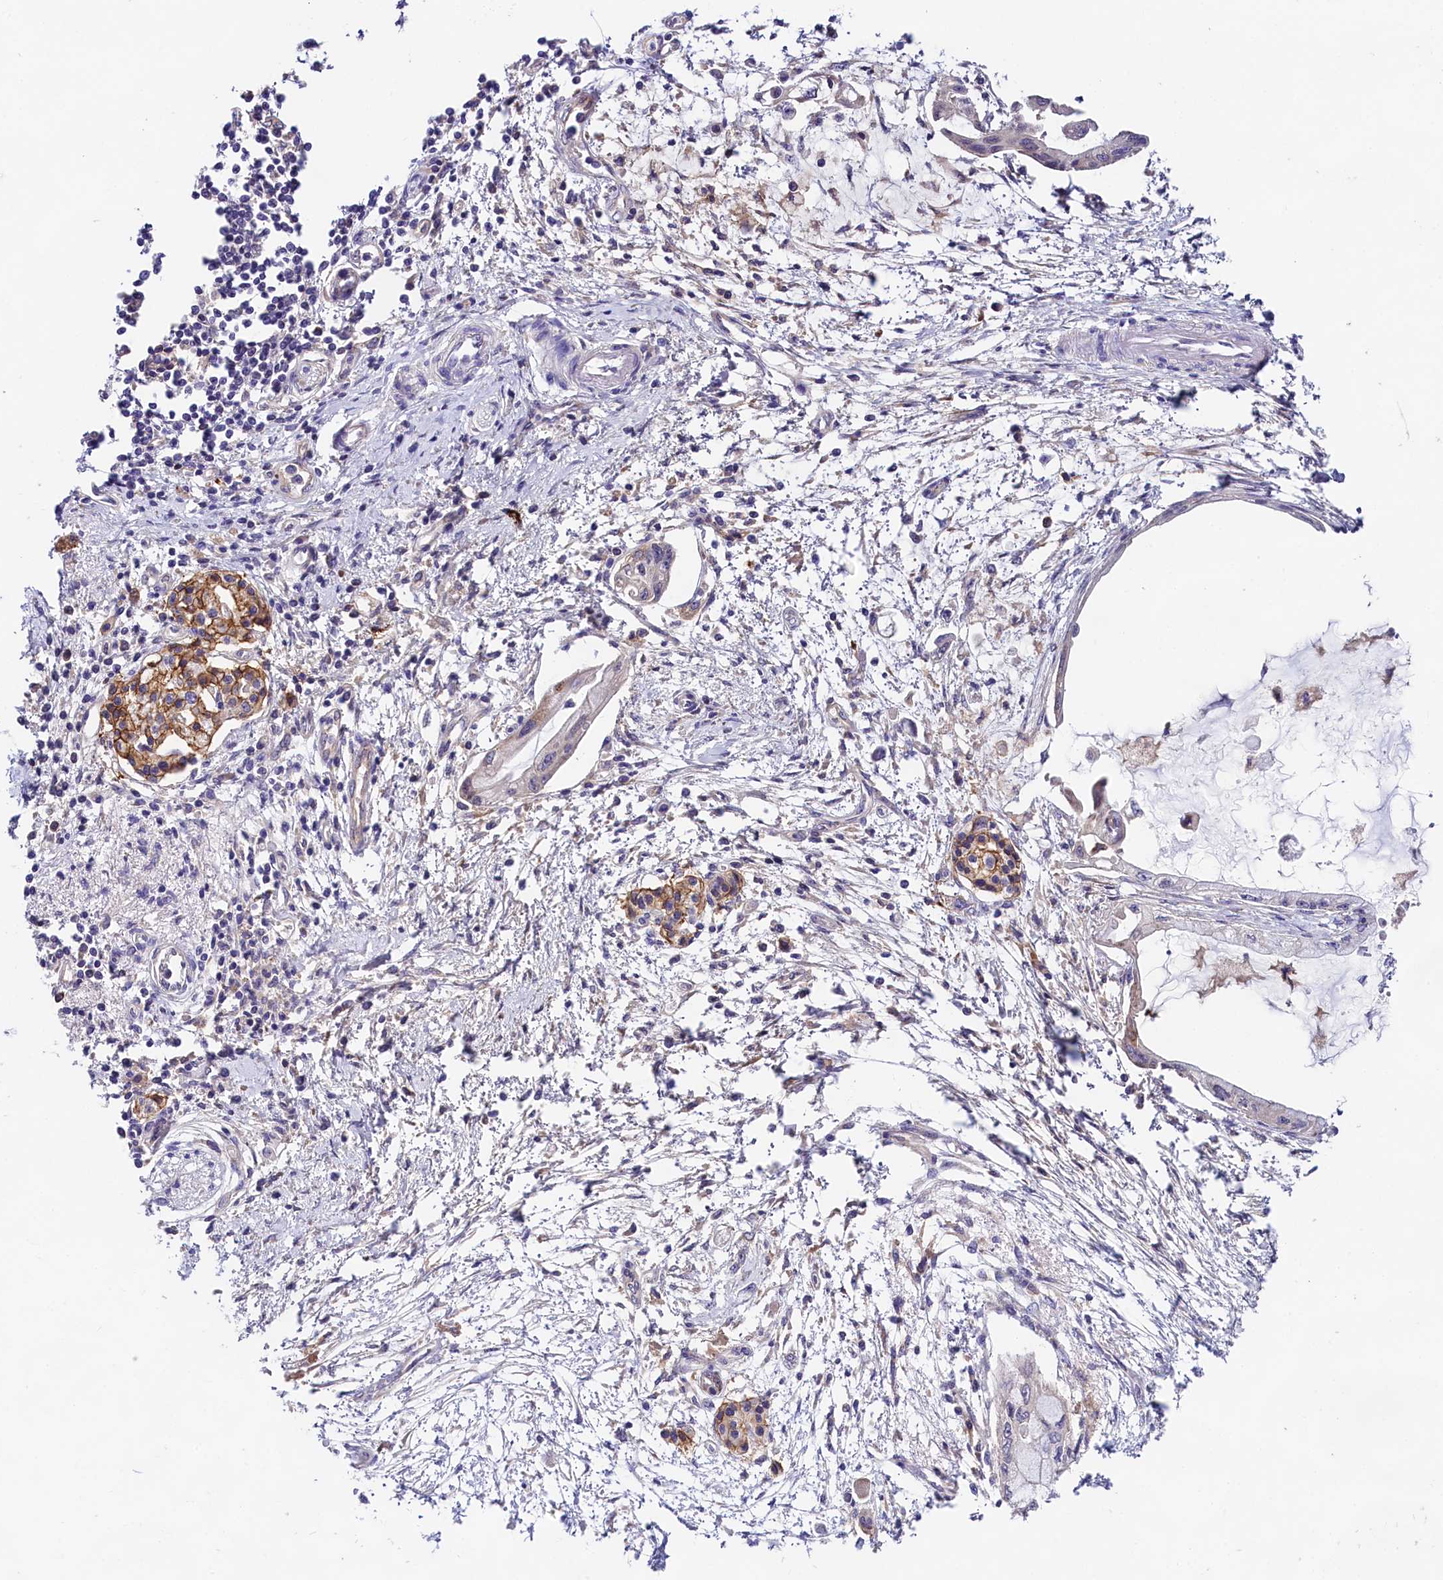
{"staining": {"intensity": "negative", "quantity": "none", "location": "none"}, "tissue": "pancreatic cancer", "cell_type": "Tumor cells", "image_type": "cancer", "snomed": [{"axis": "morphology", "description": "Adenocarcinoma, NOS"}, {"axis": "topography", "description": "Pancreas"}], "caption": "Tumor cells show no significant staining in adenocarcinoma (pancreatic).", "gene": "OAS3", "patient": {"sex": "male", "age": 48}}